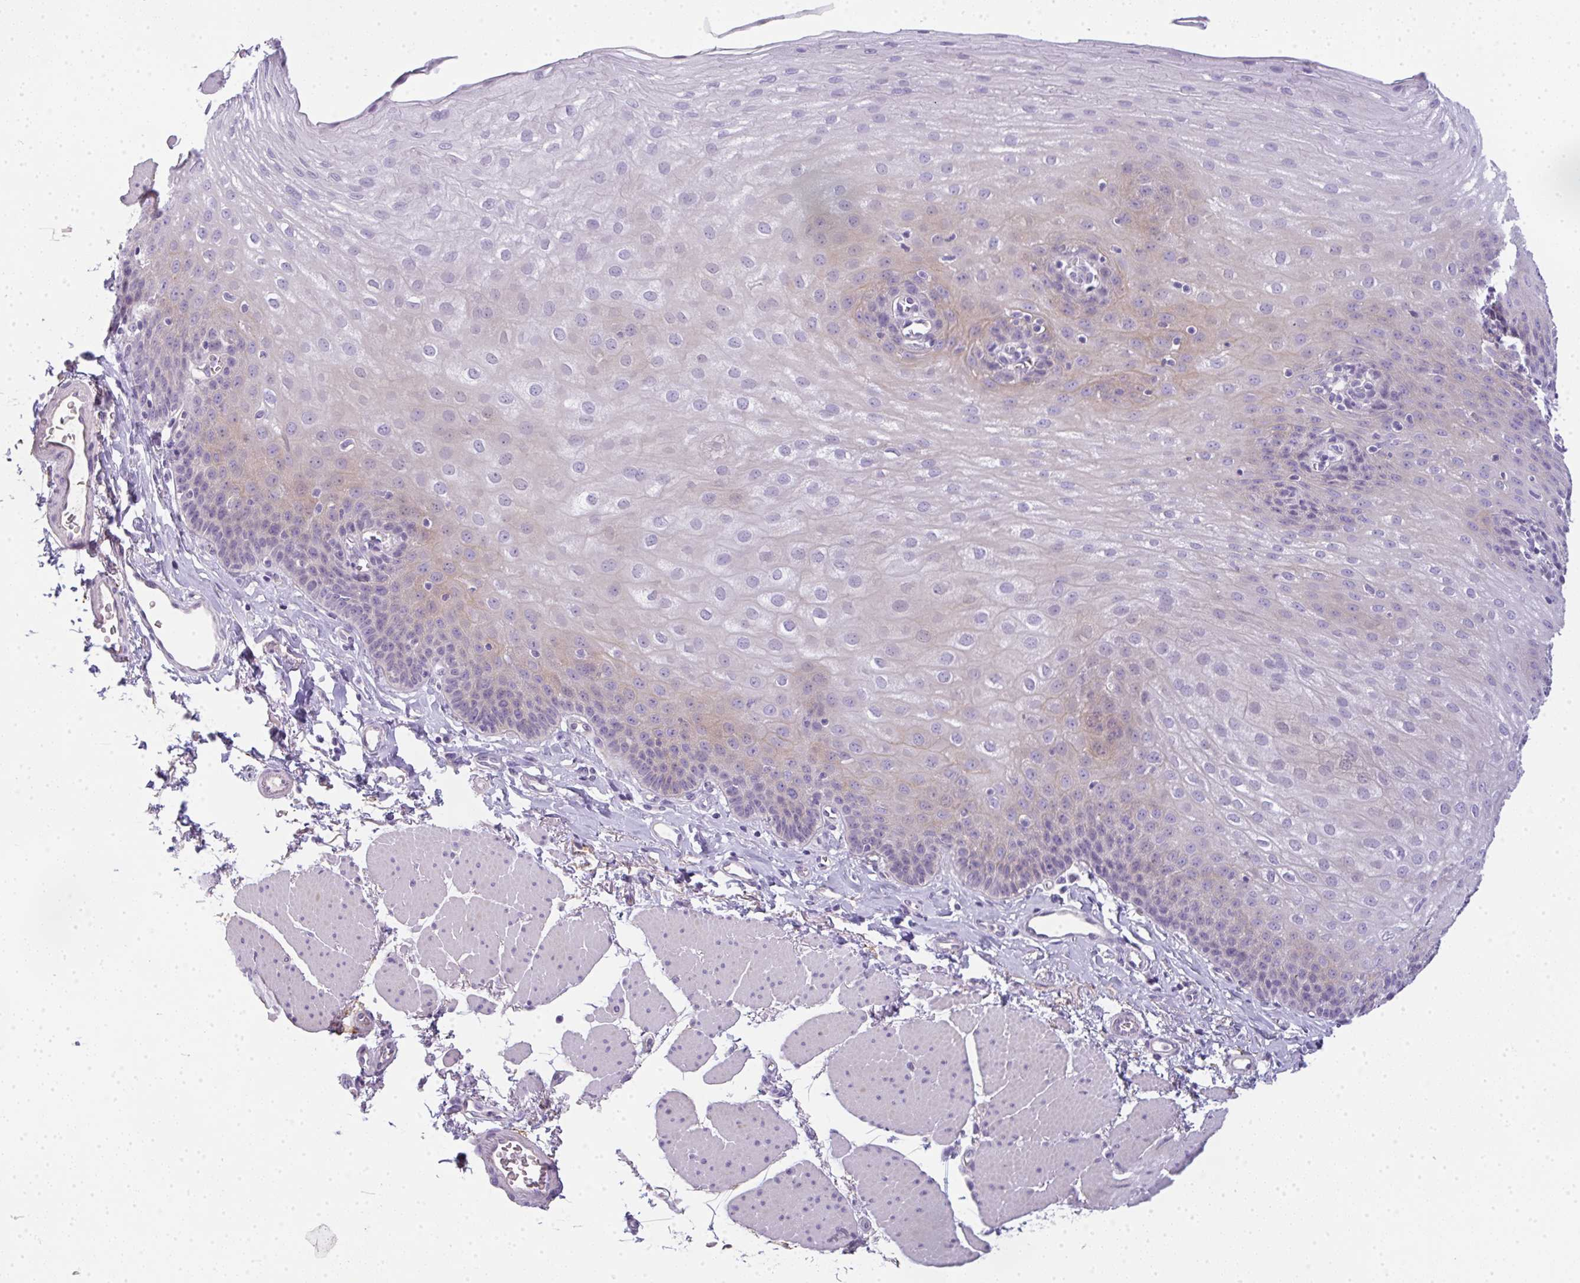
{"staining": {"intensity": "weak", "quantity": "25%-75%", "location": "cytoplasmic/membranous"}, "tissue": "esophagus", "cell_type": "Squamous epithelial cells", "image_type": "normal", "snomed": [{"axis": "morphology", "description": "Normal tissue, NOS"}, {"axis": "topography", "description": "Esophagus"}], "caption": "Protein analysis of unremarkable esophagus exhibits weak cytoplasmic/membranous staining in approximately 25%-75% of squamous epithelial cells.", "gene": "LPAR4", "patient": {"sex": "female", "age": 81}}